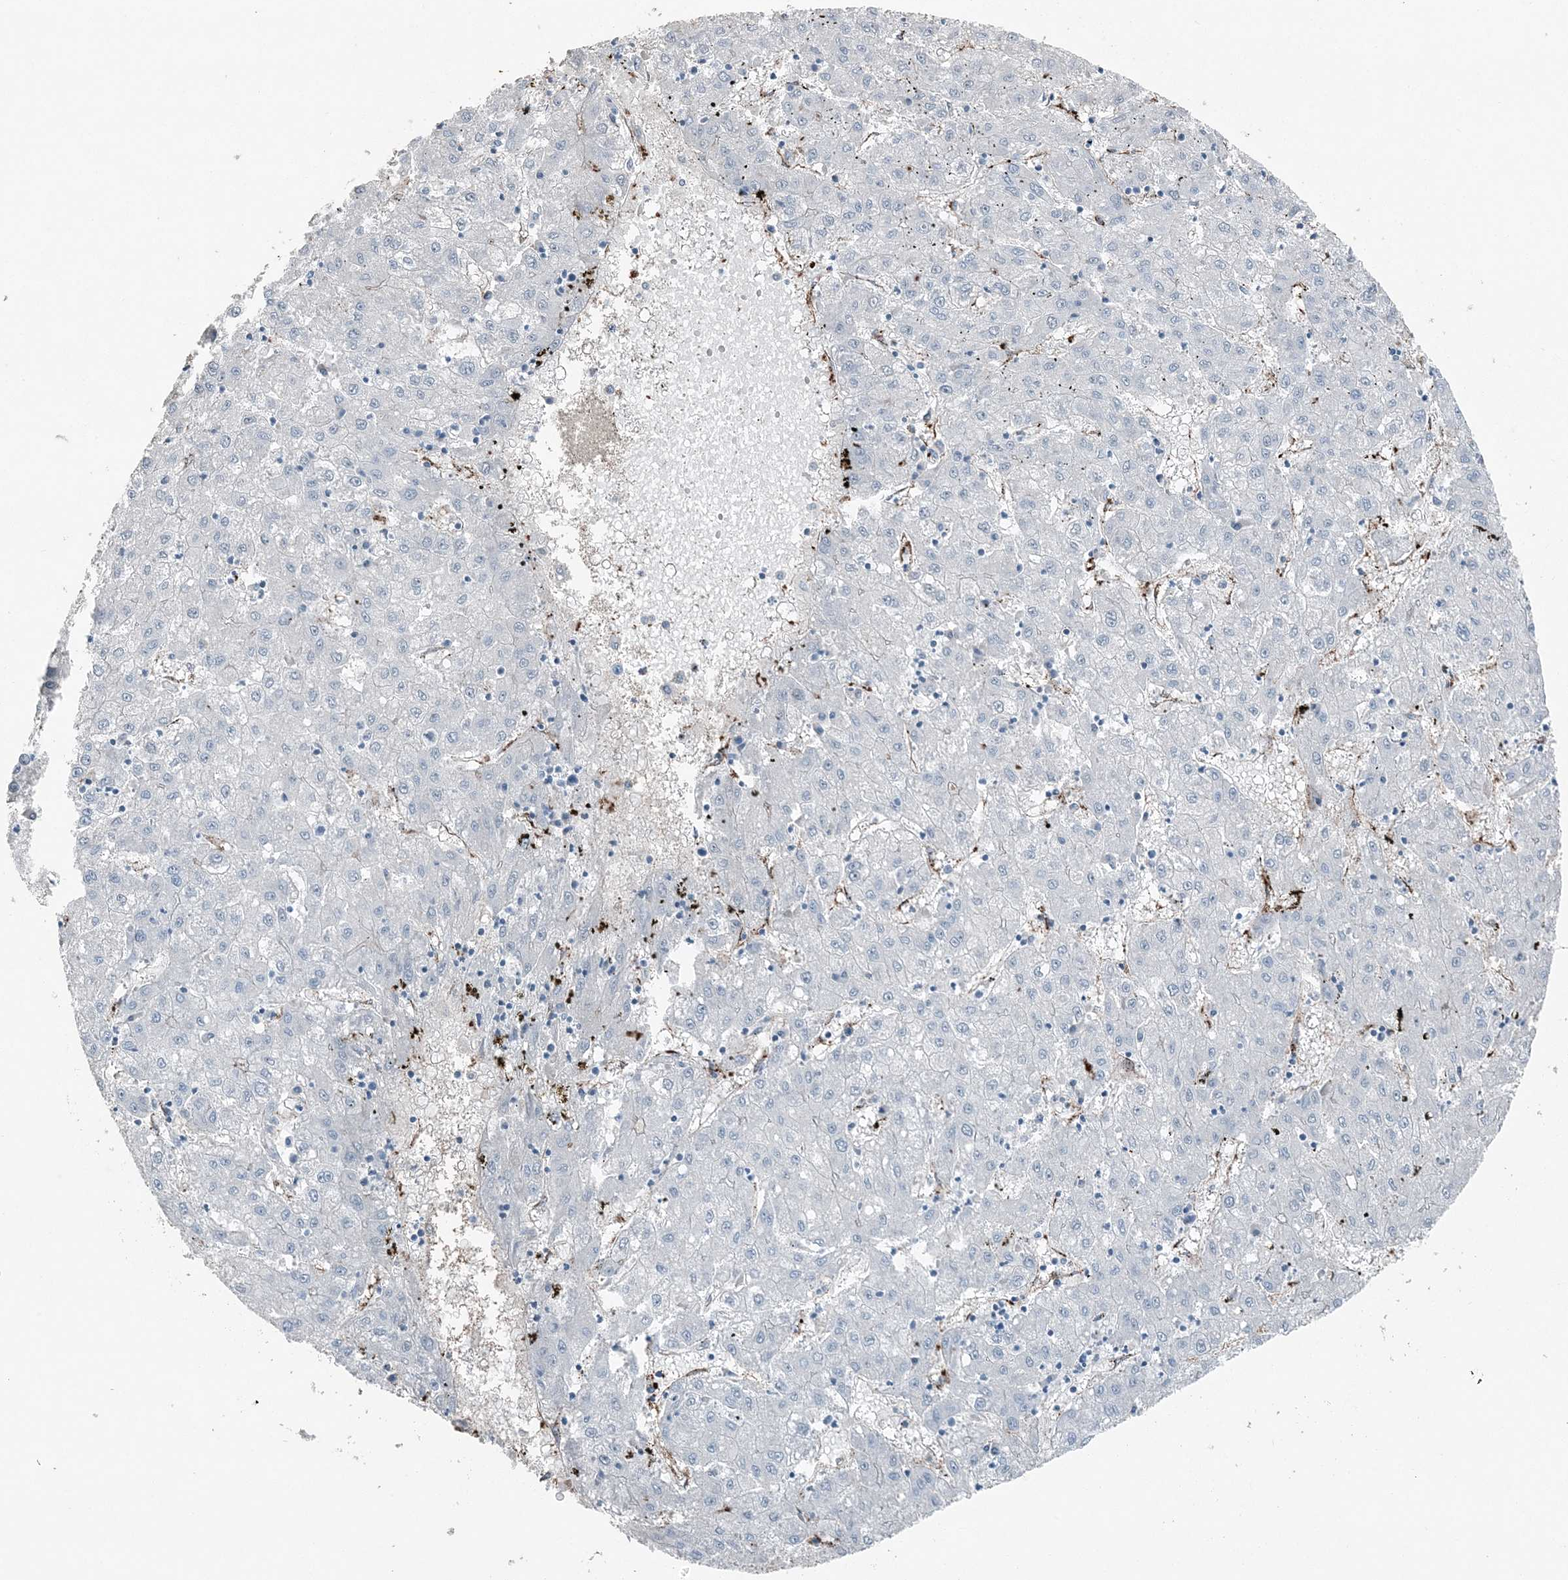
{"staining": {"intensity": "negative", "quantity": "none", "location": "none"}, "tissue": "liver cancer", "cell_type": "Tumor cells", "image_type": "cancer", "snomed": [{"axis": "morphology", "description": "Carcinoma, Hepatocellular, NOS"}, {"axis": "topography", "description": "Liver"}], "caption": "Immunohistochemistry (IHC) of human liver hepatocellular carcinoma displays no expression in tumor cells.", "gene": "ELOVL7", "patient": {"sex": "male", "age": 72}}